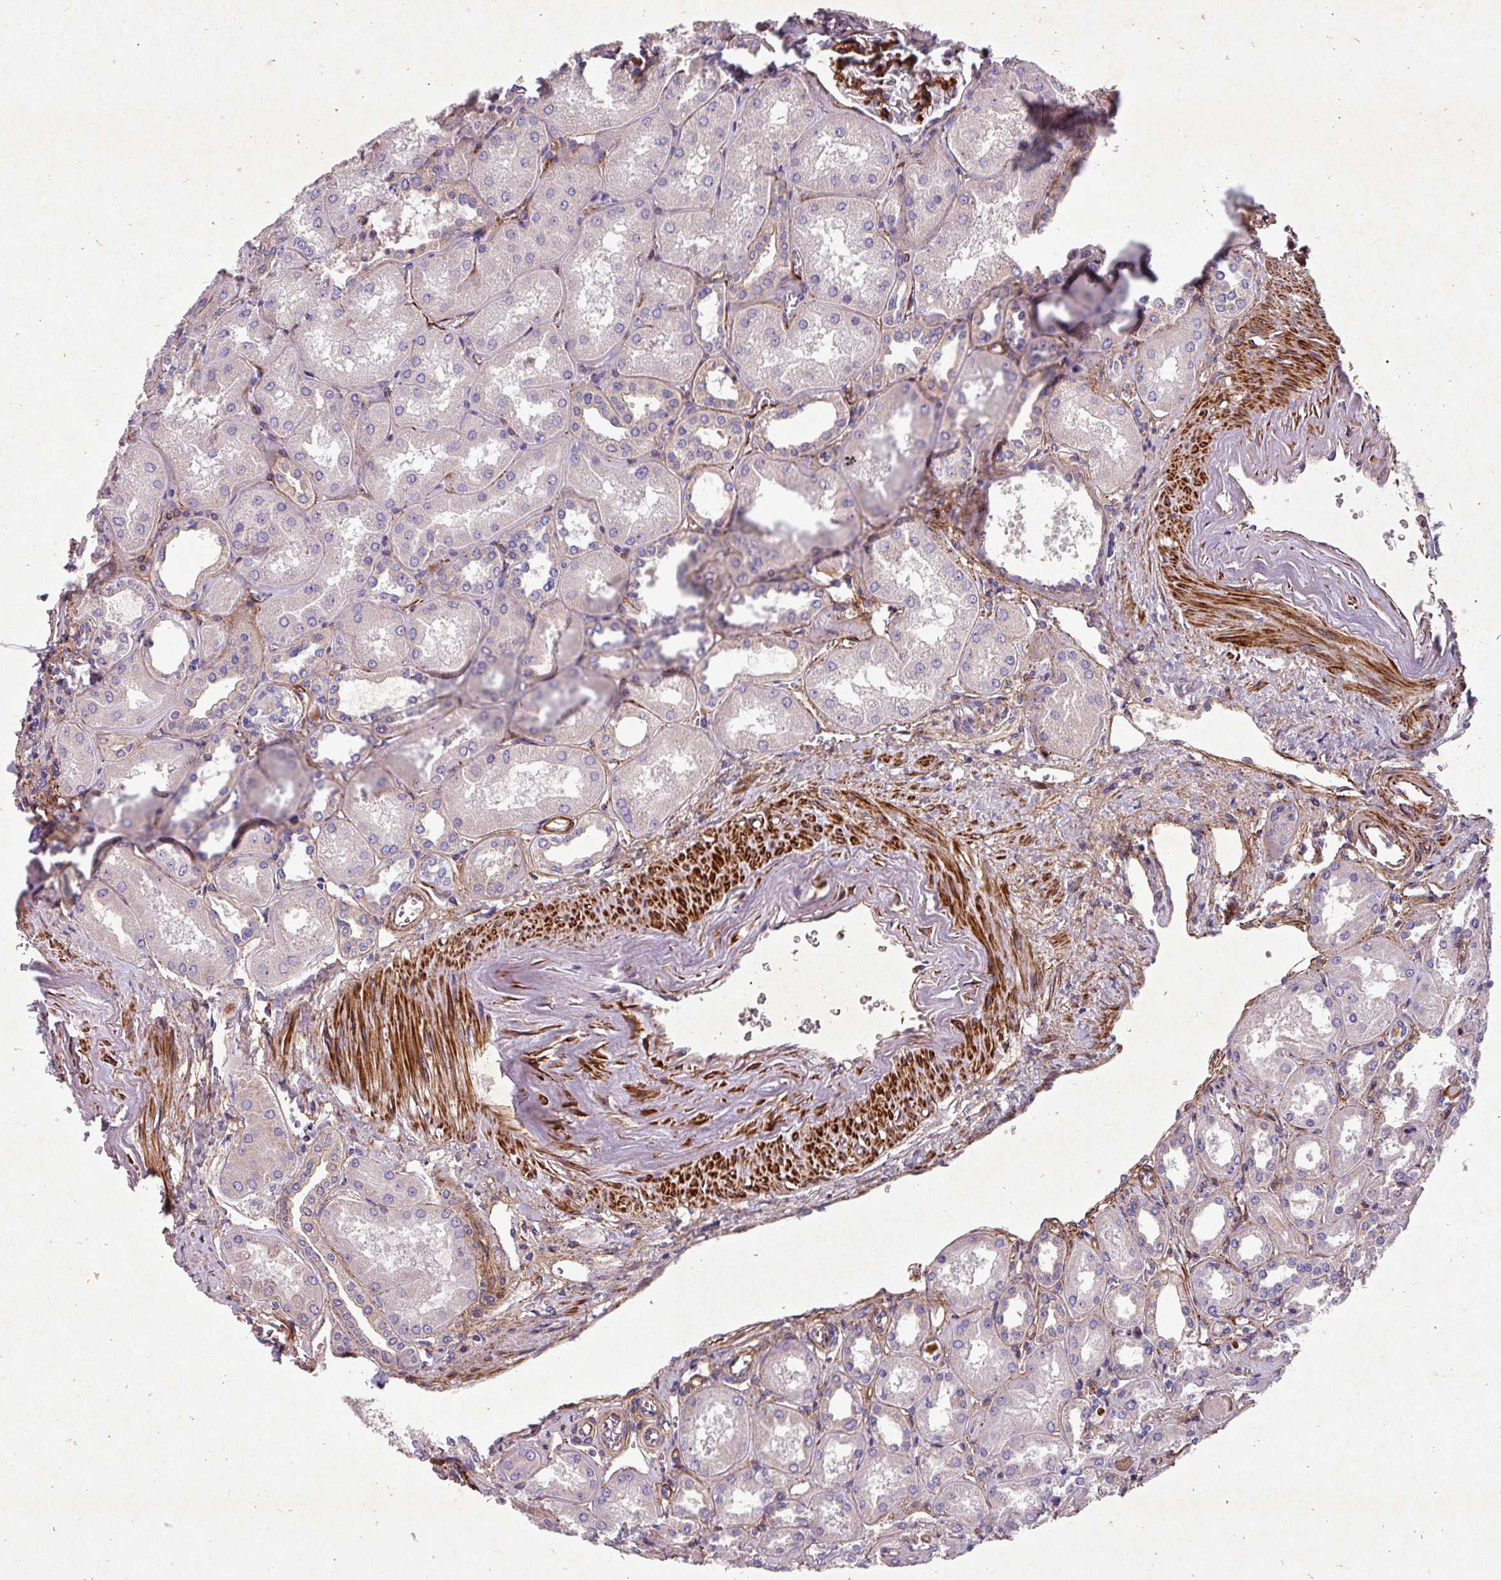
{"staining": {"intensity": "strong", "quantity": "25%-75%", "location": "cytoplasmic/membranous"}, "tissue": "kidney", "cell_type": "Cells in glomeruli", "image_type": "normal", "snomed": [{"axis": "morphology", "description": "Normal tissue, NOS"}, {"axis": "topography", "description": "Kidney"}], "caption": "DAB immunohistochemical staining of unremarkable human kidney exhibits strong cytoplasmic/membranous protein positivity in approximately 25%-75% of cells in glomeruli.", "gene": "ATP2C2", "patient": {"sex": "male", "age": 61}}